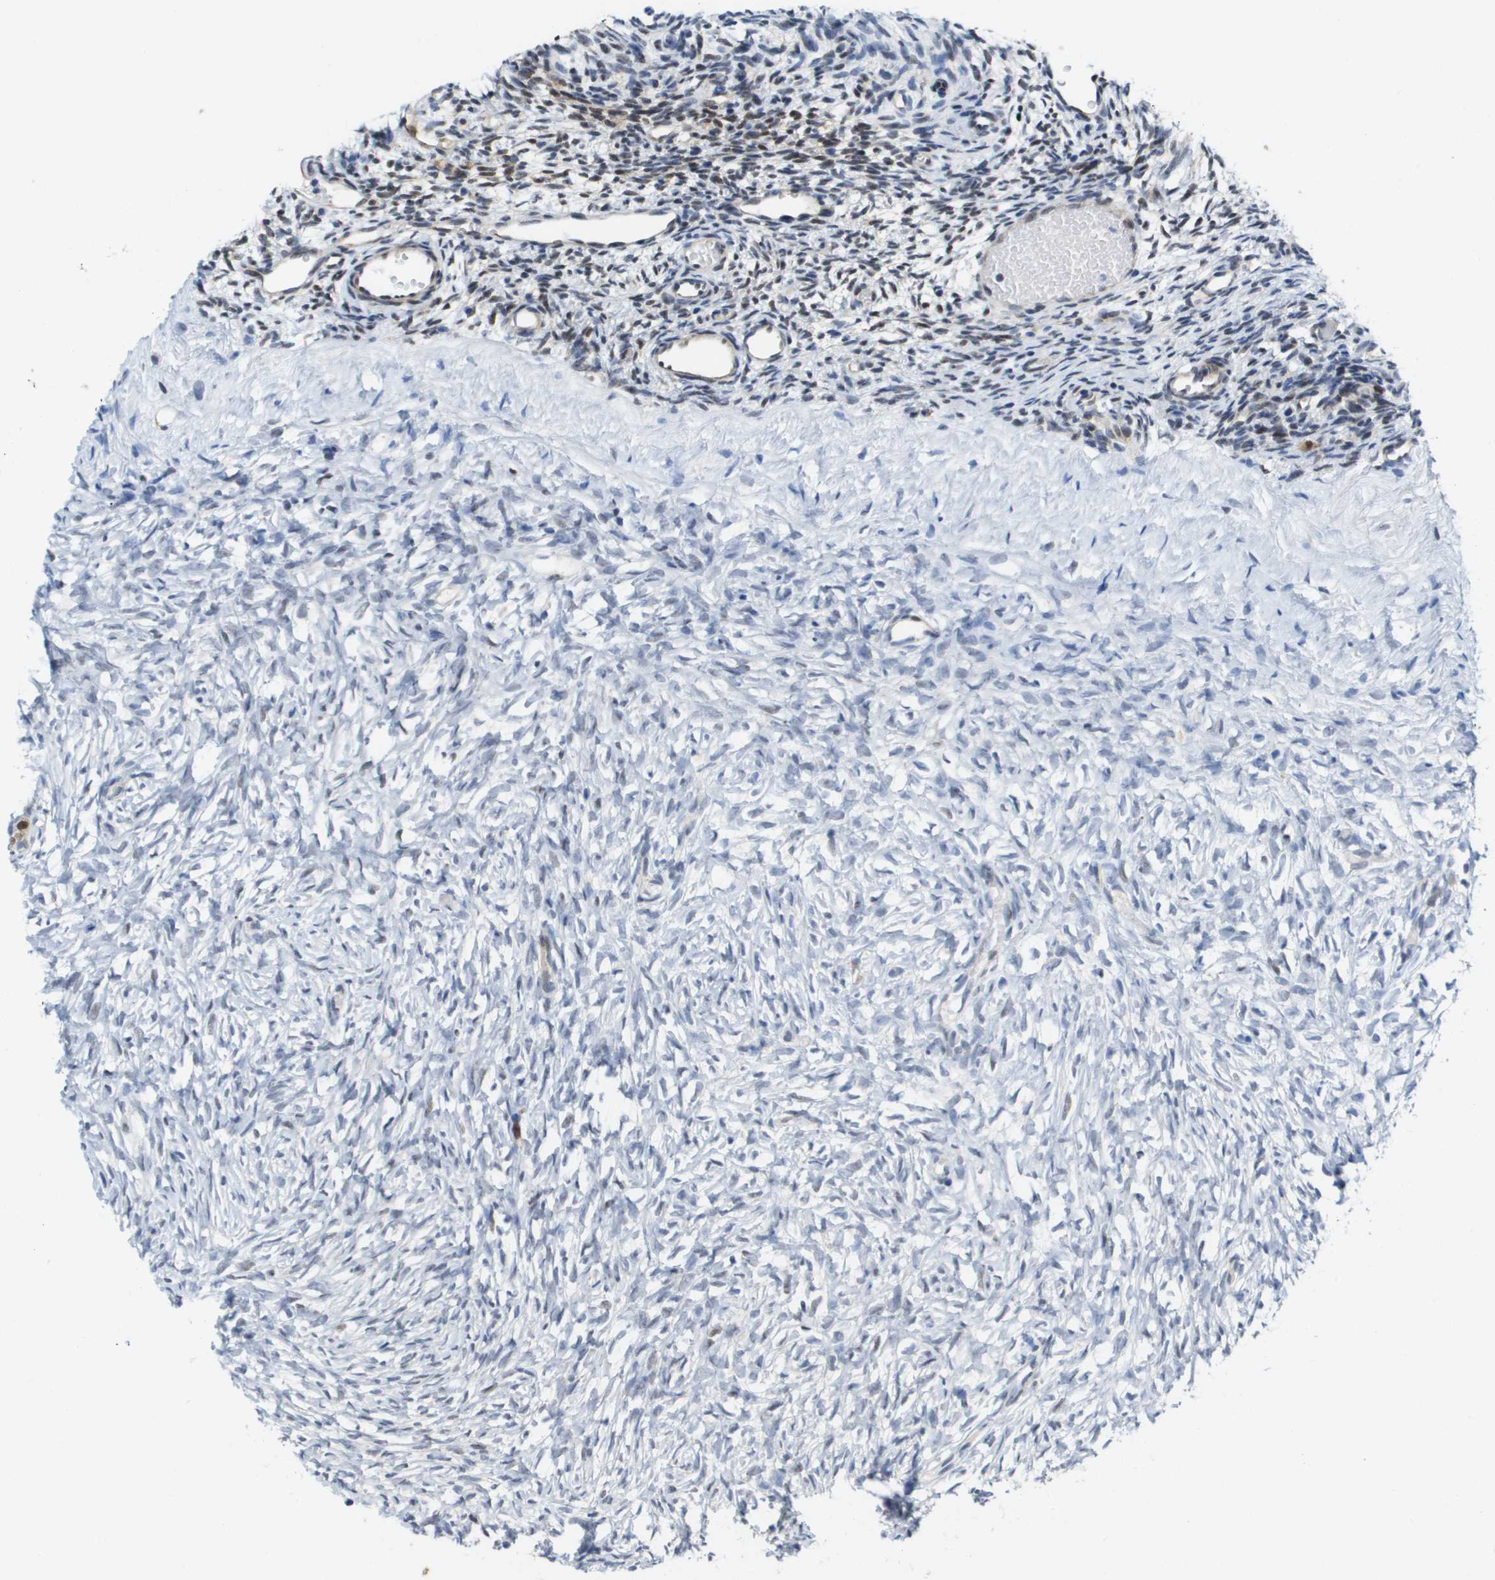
{"staining": {"intensity": "moderate", "quantity": "25%-75%", "location": "nuclear"}, "tissue": "ovary", "cell_type": "Ovarian stroma cells", "image_type": "normal", "snomed": [{"axis": "morphology", "description": "Normal tissue, NOS"}, {"axis": "topography", "description": "Ovary"}], "caption": "Ovary stained with immunohistochemistry reveals moderate nuclear staining in about 25%-75% of ovarian stroma cells. Ihc stains the protein of interest in brown and the nuclei are stained blue.", "gene": "FKBP4", "patient": {"sex": "female", "age": 35}}